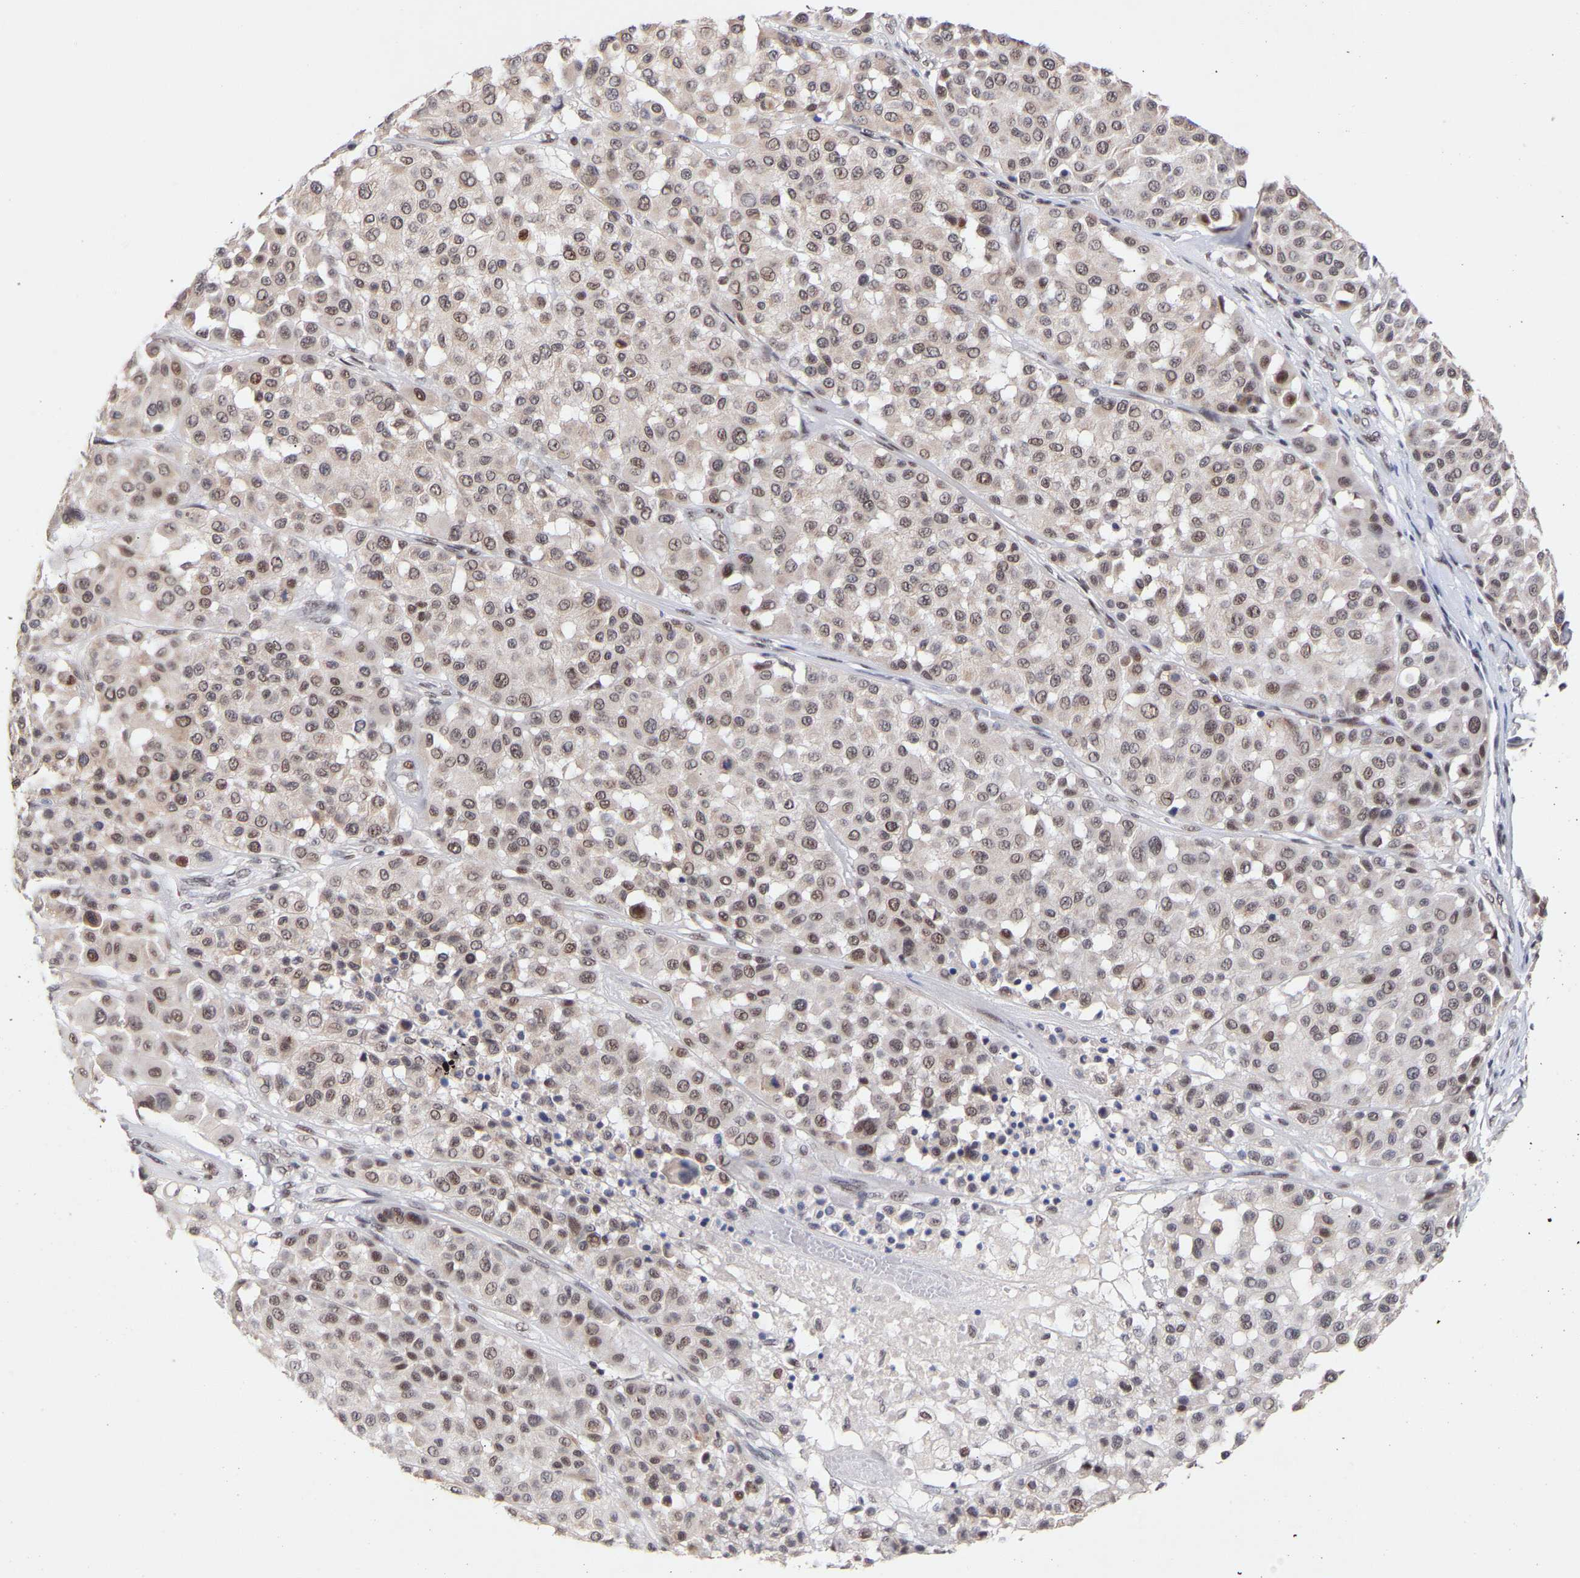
{"staining": {"intensity": "weak", "quantity": ">75%", "location": "nuclear"}, "tissue": "melanoma", "cell_type": "Tumor cells", "image_type": "cancer", "snomed": [{"axis": "morphology", "description": "Malignant melanoma, Metastatic site"}, {"axis": "topography", "description": "Soft tissue"}], "caption": "Immunohistochemistry (DAB (3,3'-diaminobenzidine)) staining of malignant melanoma (metastatic site) shows weak nuclear protein expression in approximately >75% of tumor cells.", "gene": "RBM15", "patient": {"sex": "male", "age": 41}}